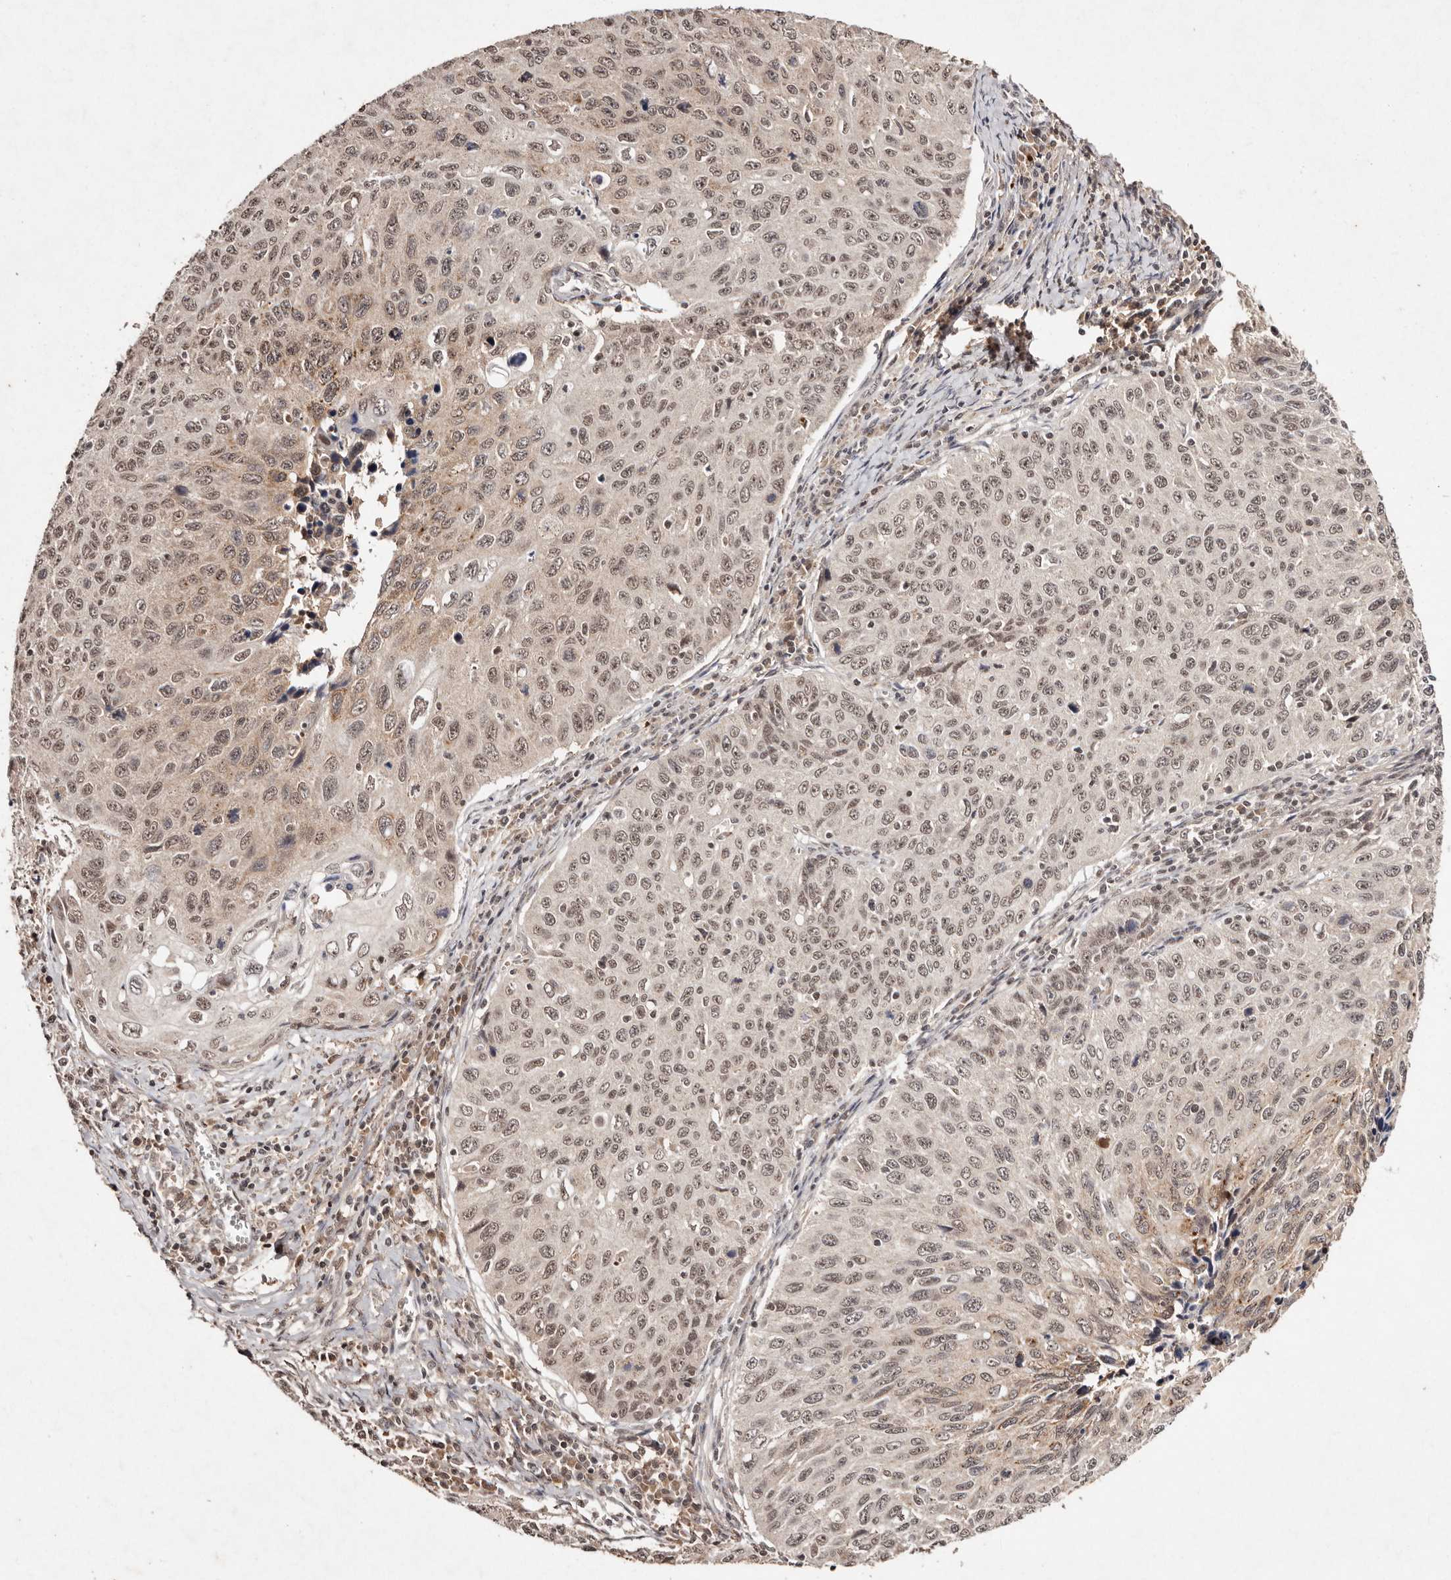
{"staining": {"intensity": "moderate", "quantity": ">75%", "location": "nuclear"}, "tissue": "cervical cancer", "cell_type": "Tumor cells", "image_type": "cancer", "snomed": [{"axis": "morphology", "description": "Squamous cell carcinoma, NOS"}, {"axis": "topography", "description": "Cervix"}], "caption": "A medium amount of moderate nuclear positivity is appreciated in approximately >75% of tumor cells in cervical cancer (squamous cell carcinoma) tissue.", "gene": "BICRAL", "patient": {"sex": "female", "age": 53}}